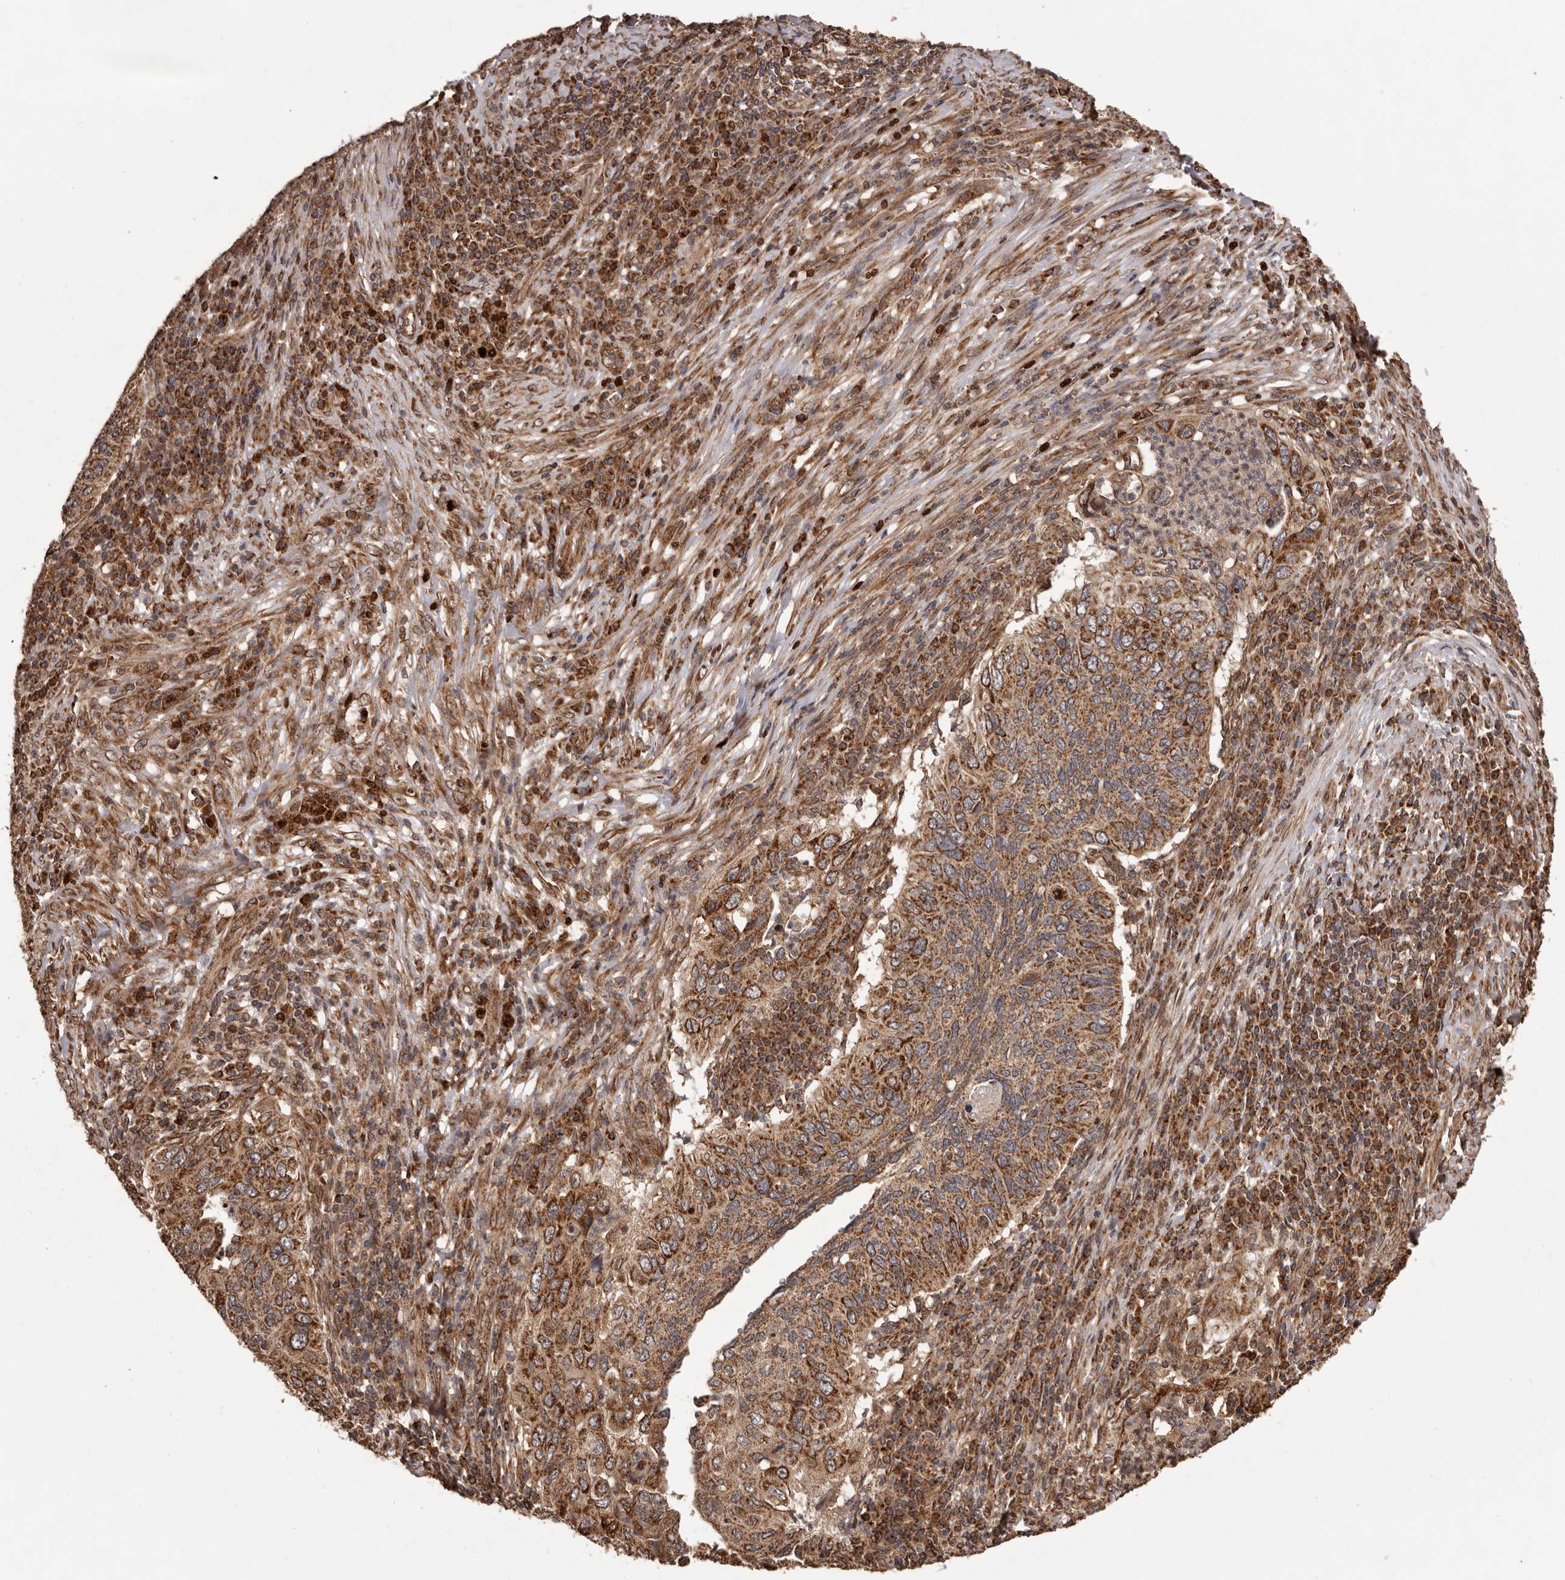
{"staining": {"intensity": "strong", "quantity": ">75%", "location": "cytoplasmic/membranous"}, "tissue": "cervical cancer", "cell_type": "Tumor cells", "image_type": "cancer", "snomed": [{"axis": "morphology", "description": "Squamous cell carcinoma, NOS"}, {"axis": "topography", "description": "Cervix"}], "caption": "This histopathology image exhibits IHC staining of human cervical cancer, with high strong cytoplasmic/membranous staining in approximately >75% of tumor cells.", "gene": "CHRM2", "patient": {"sex": "female", "age": 38}}